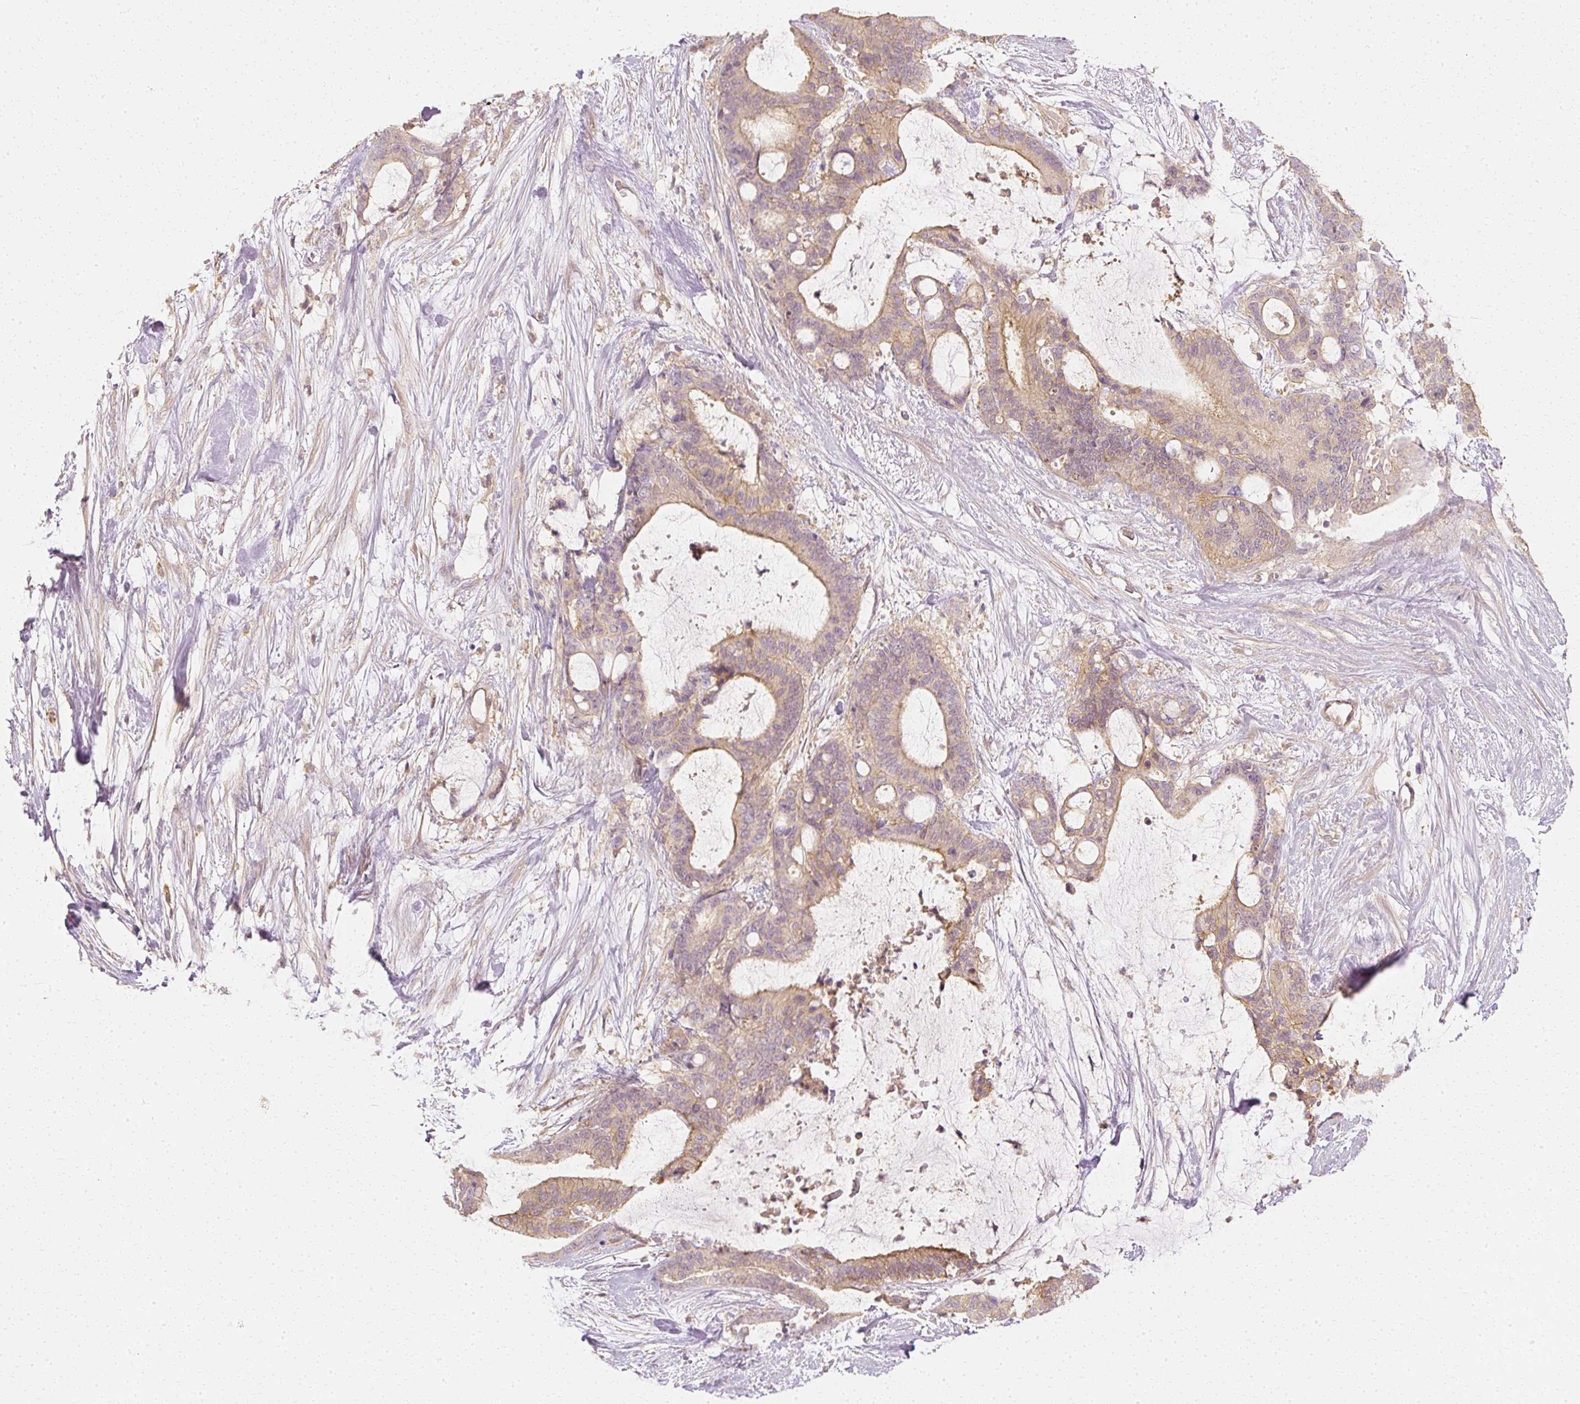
{"staining": {"intensity": "moderate", "quantity": ">75%", "location": "cytoplasmic/membranous"}, "tissue": "liver cancer", "cell_type": "Tumor cells", "image_type": "cancer", "snomed": [{"axis": "morphology", "description": "Normal tissue, NOS"}, {"axis": "morphology", "description": "Cholangiocarcinoma"}, {"axis": "topography", "description": "Liver"}, {"axis": "topography", "description": "Peripheral nerve tissue"}], "caption": "IHC histopathology image of neoplastic tissue: human liver cancer (cholangiocarcinoma) stained using immunohistochemistry exhibits medium levels of moderate protein expression localized specifically in the cytoplasmic/membranous of tumor cells, appearing as a cytoplasmic/membranous brown color.", "gene": "GNAQ", "patient": {"sex": "female", "age": 73}}